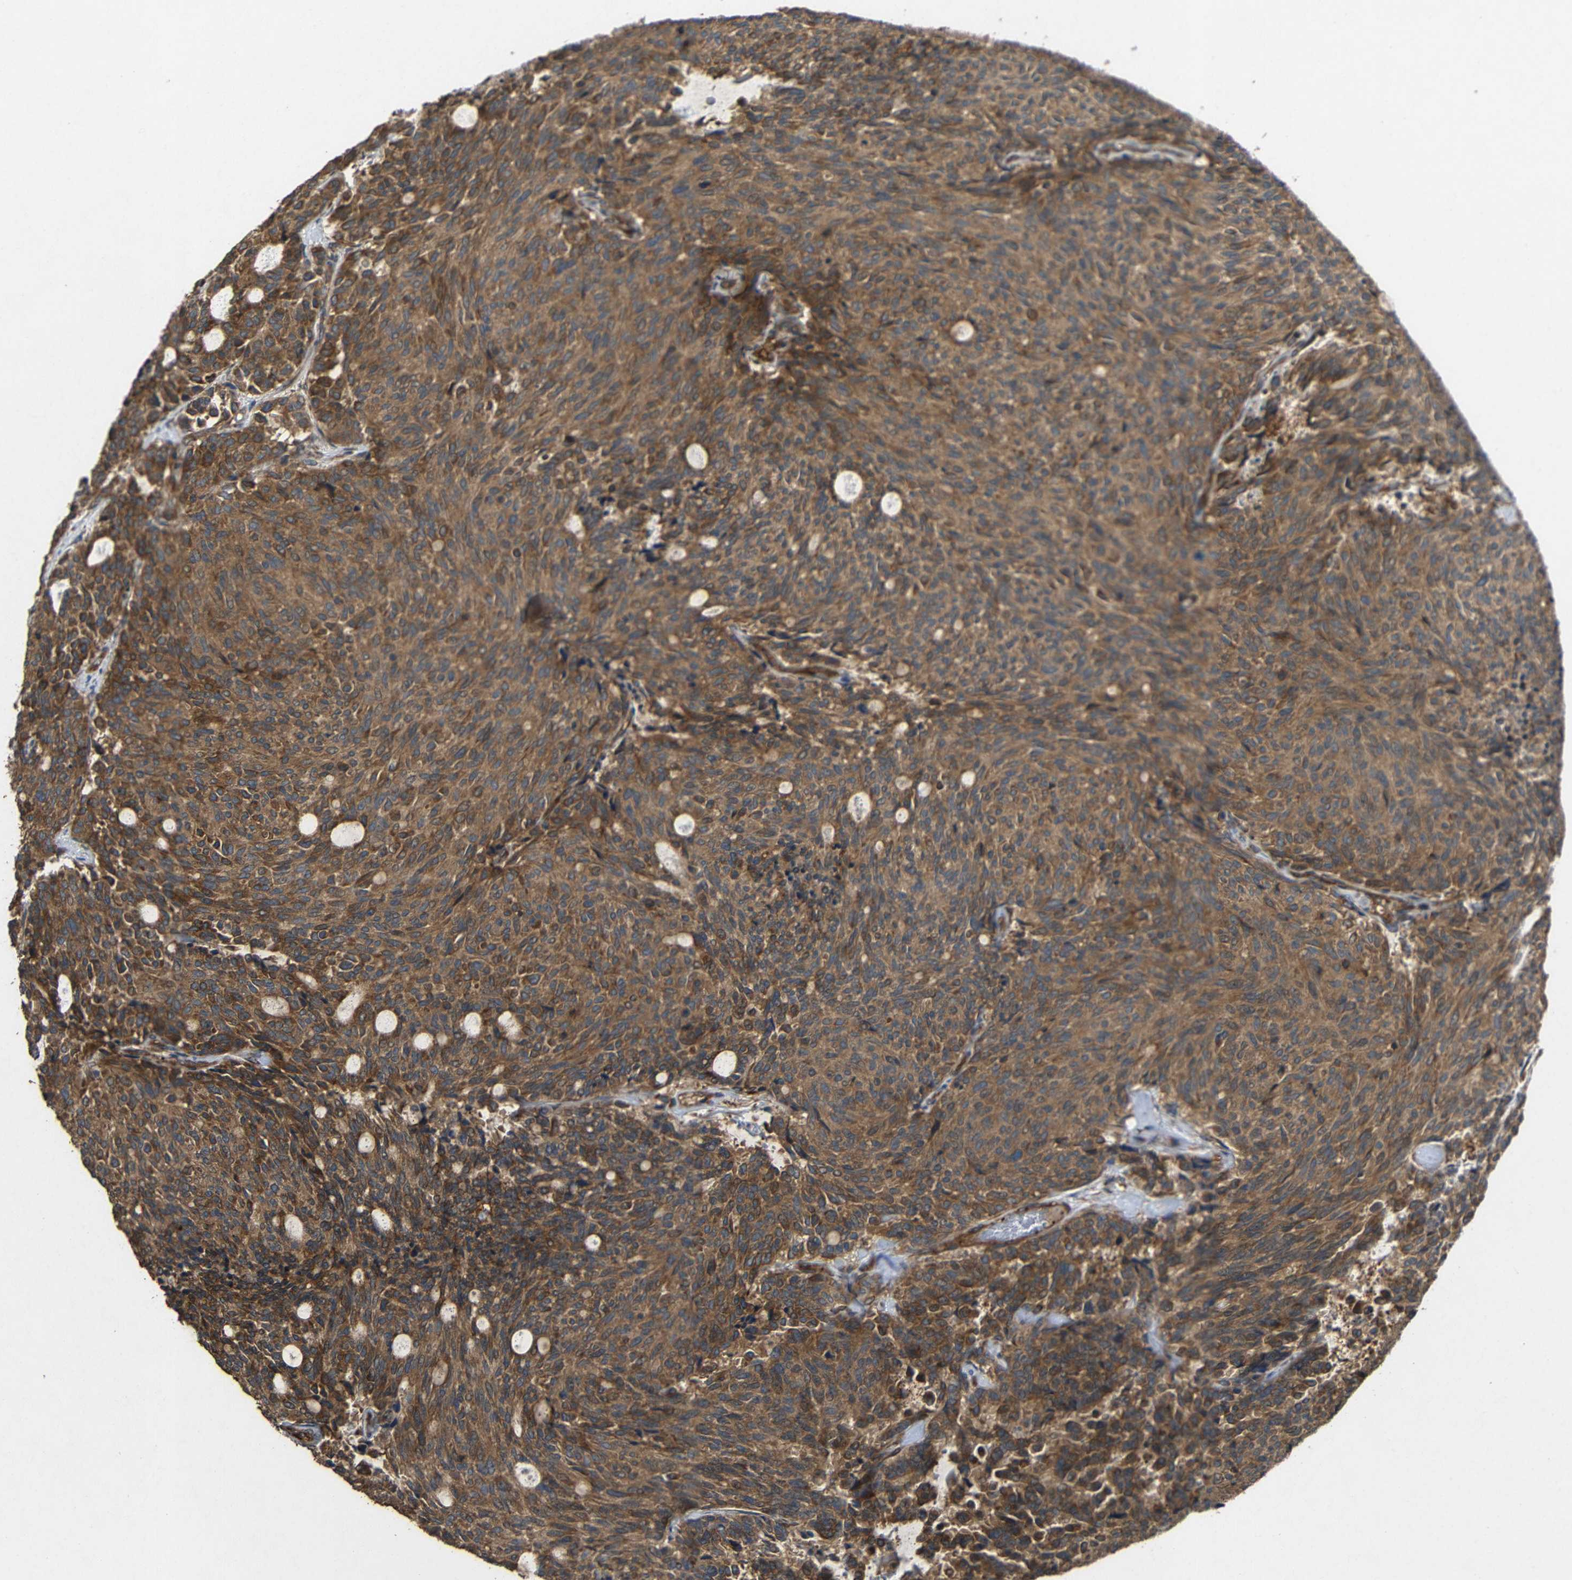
{"staining": {"intensity": "moderate", "quantity": ">75%", "location": "cytoplasmic/membranous"}, "tissue": "carcinoid", "cell_type": "Tumor cells", "image_type": "cancer", "snomed": [{"axis": "morphology", "description": "Carcinoid, malignant, NOS"}, {"axis": "topography", "description": "Pancreas"}], "caption": "Carcinoid stained with a protein marker shows moderate staining in tumor cells.", "gene": "EIF2S1", "patient": {"sex": "female", "age": 54}}